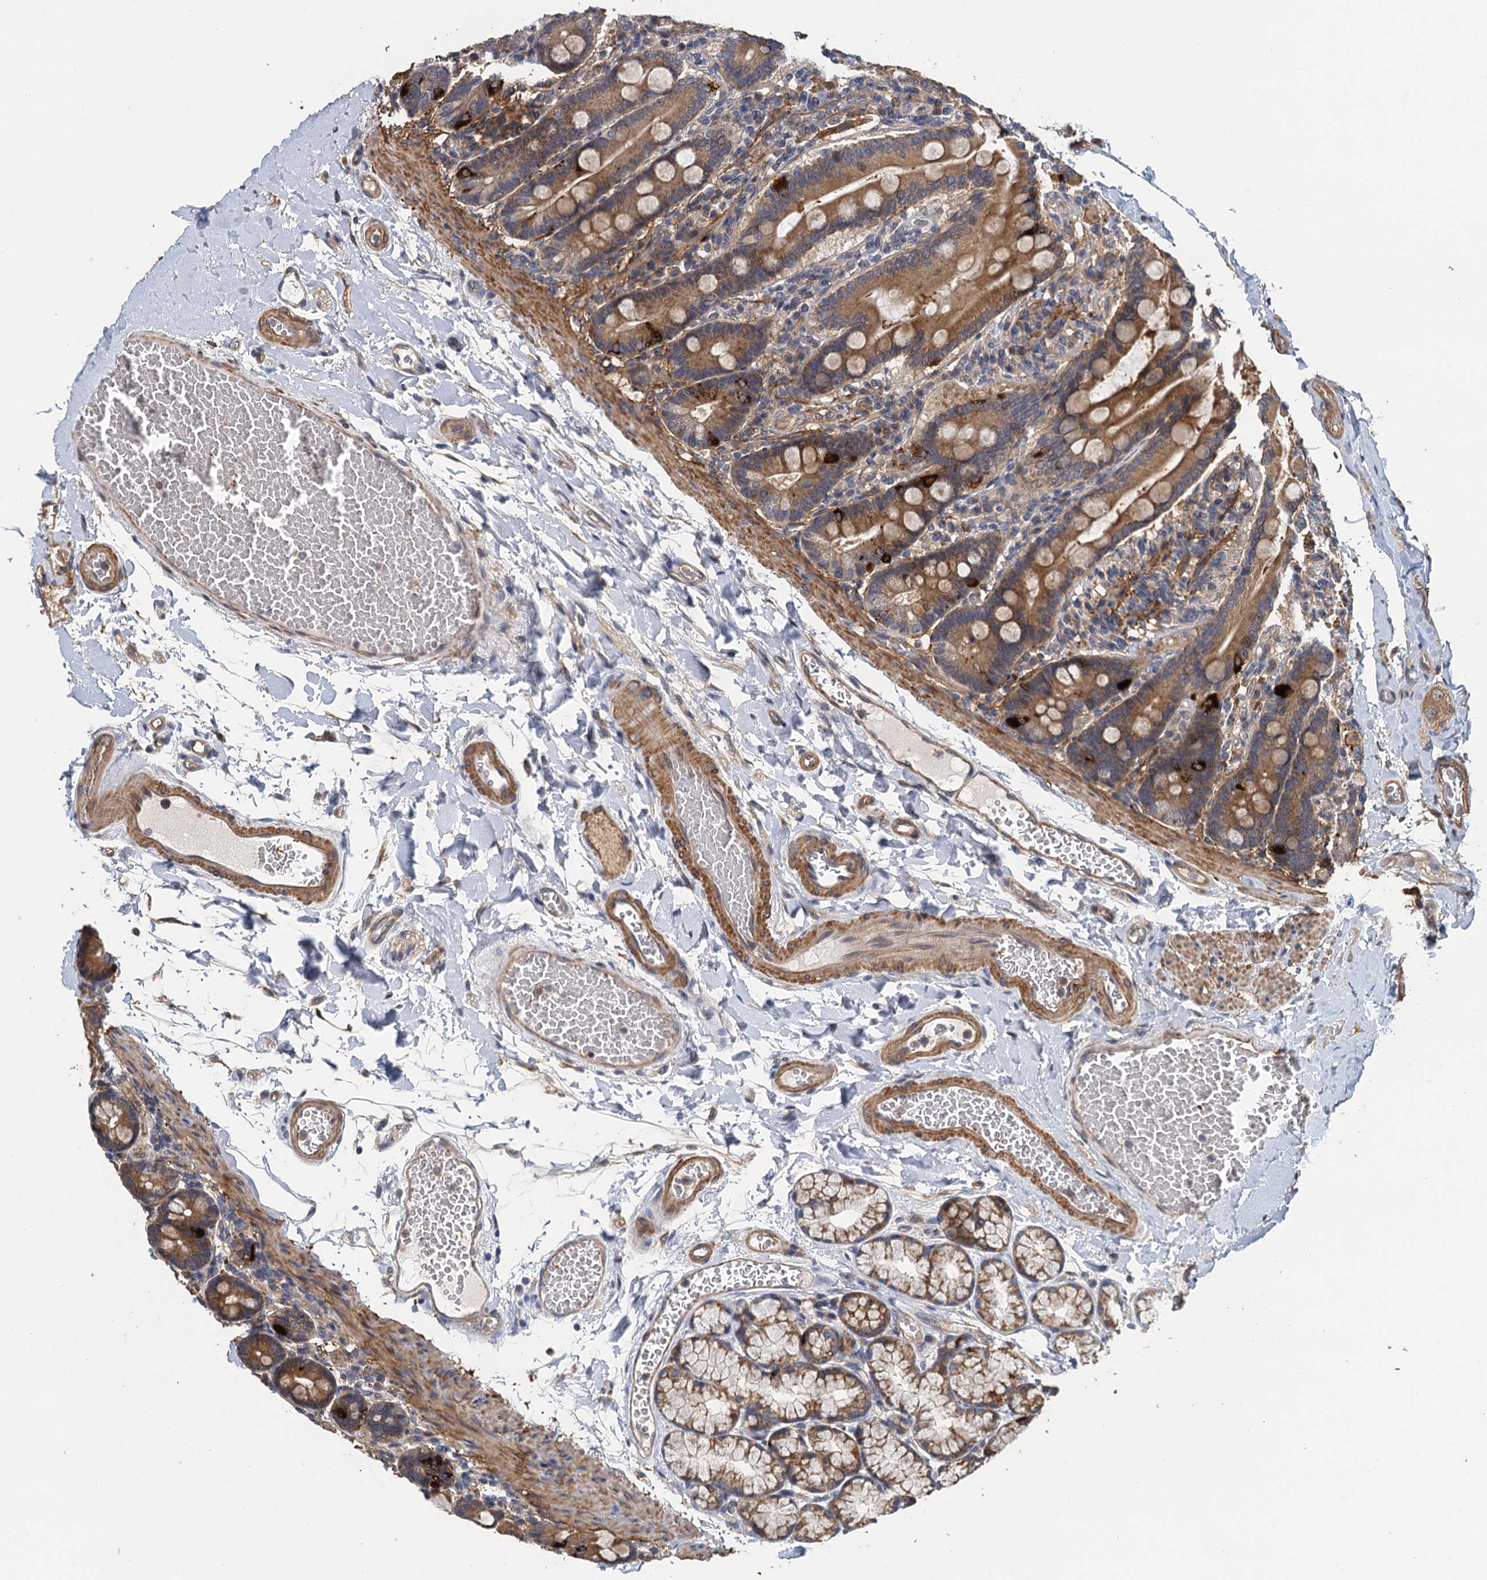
{"staining": {"intensity": "moderate", "quantity": ">75%", "location": "cytoplasmic/membranous"}, "tissue": "duodenum", "cell_type": "Glandular cells", "image_type": "normal", "snomed": [{"axis": "morphology", "description": "Normal tissue, NOS"}, {"axis": "topography", "description": "Duodenum"}], "caption": "Immunohistochemical staining of normal human duodenum shows moderate cytoplasmic/membranous protein staining in about >75% of glandular cells. Using DAB (3,3'-diaminobenzidine) (brown) and hematoxylin (blue) stains, captured at high magnification using brightfield microscopy.", "gene": "MEAK7", "patient": {"sex": "male", "age": 54}}